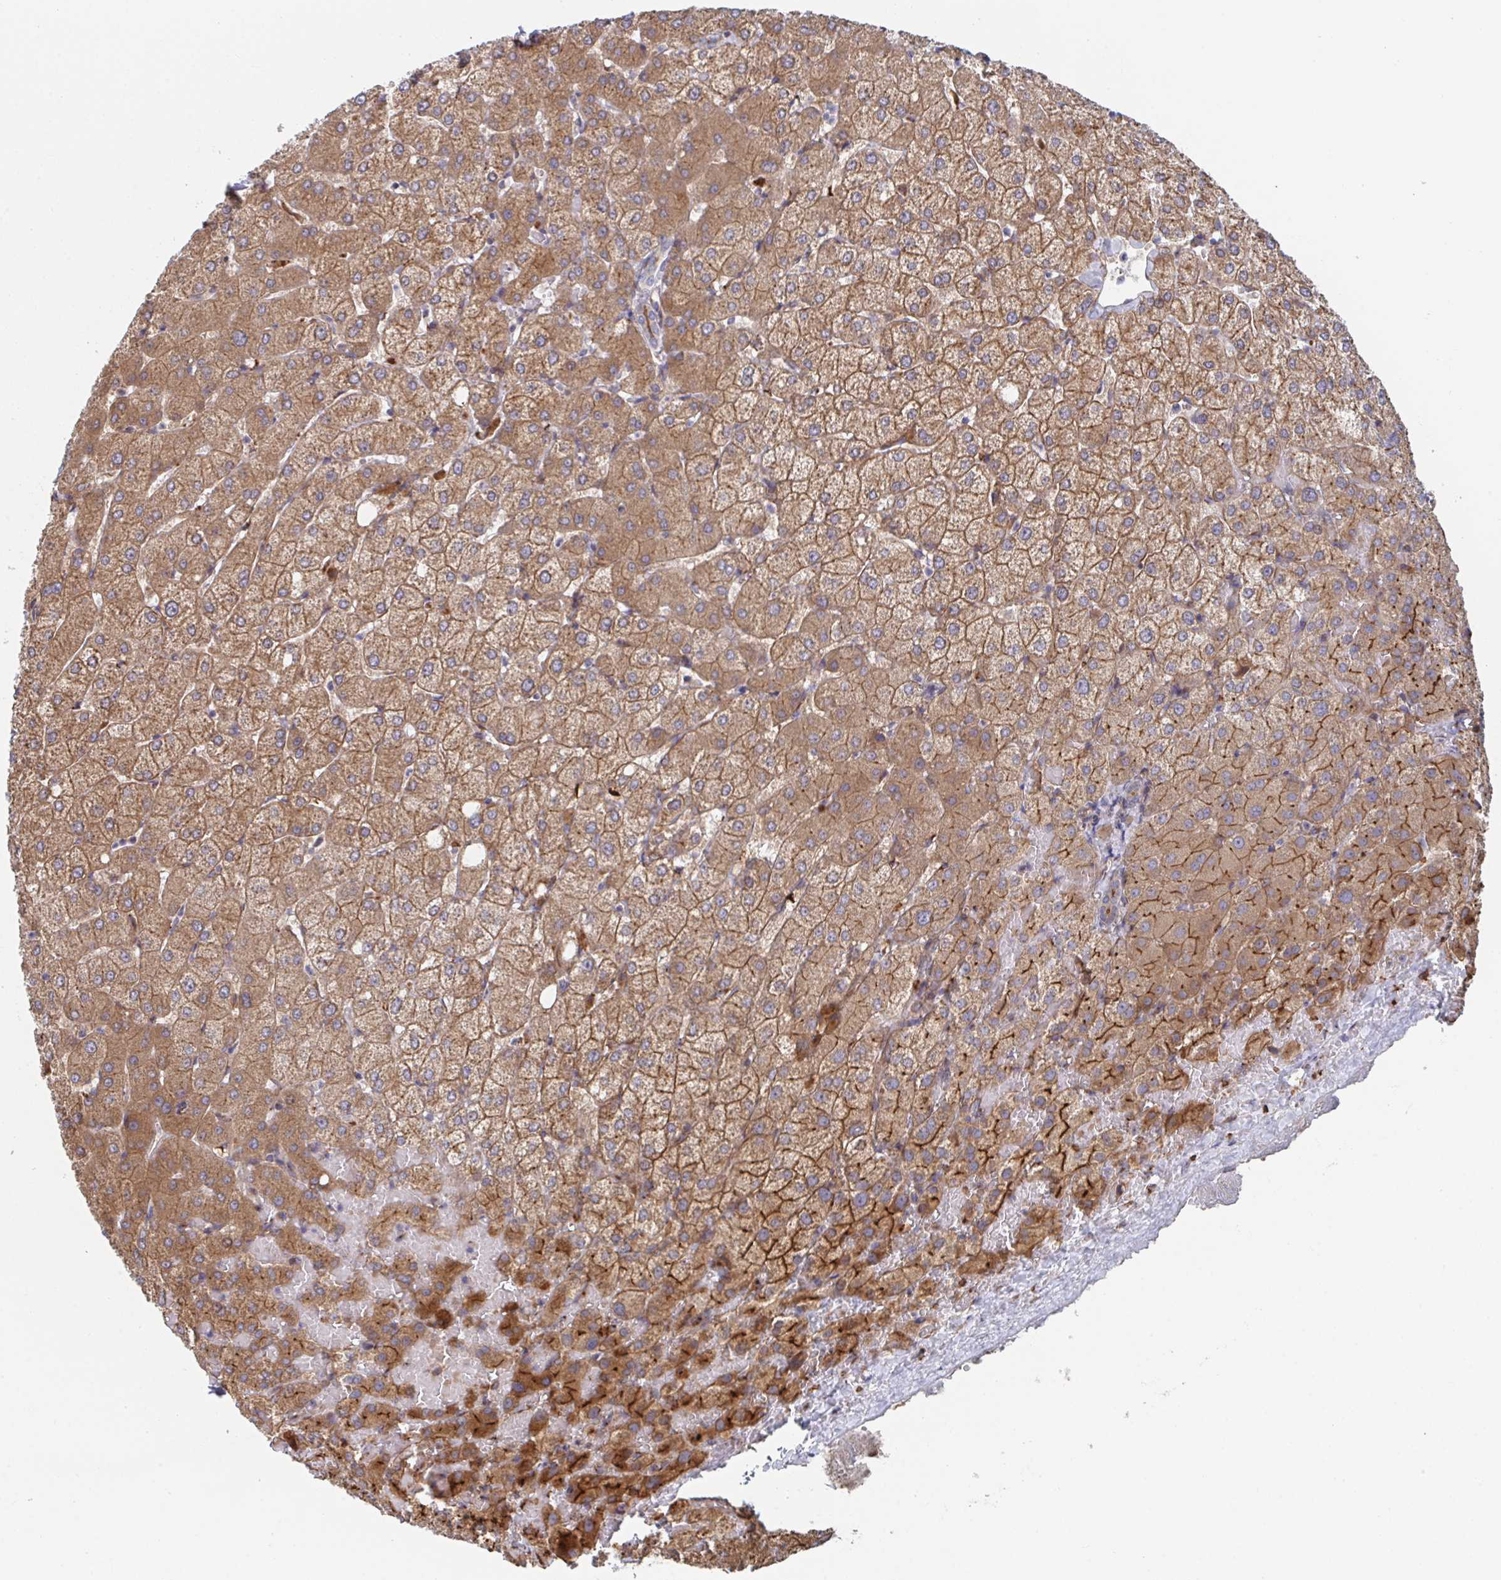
{"staining": {"intensity": "weak", "quantity": "25%-75%", "location": "cytoplasmic/membranous"}, "tissue": "liver", "cell_type": "Cholangiocytes", "image_type": "normal", "snomed": [{"axis": "morphology", "description": "Normal tissue, NOS"}, {"axis": "topography", "description": "Liver"}], "caption": "Cholangiocytes show low levels of weak cytoplasmic/membranous expression in approximately 25%-75% of cells in normal human liver. (Brightfield microscopy of DAB IHC at high magnification).", "gene": "FJX1", "patient": {"sex": "female", "age": 54}}